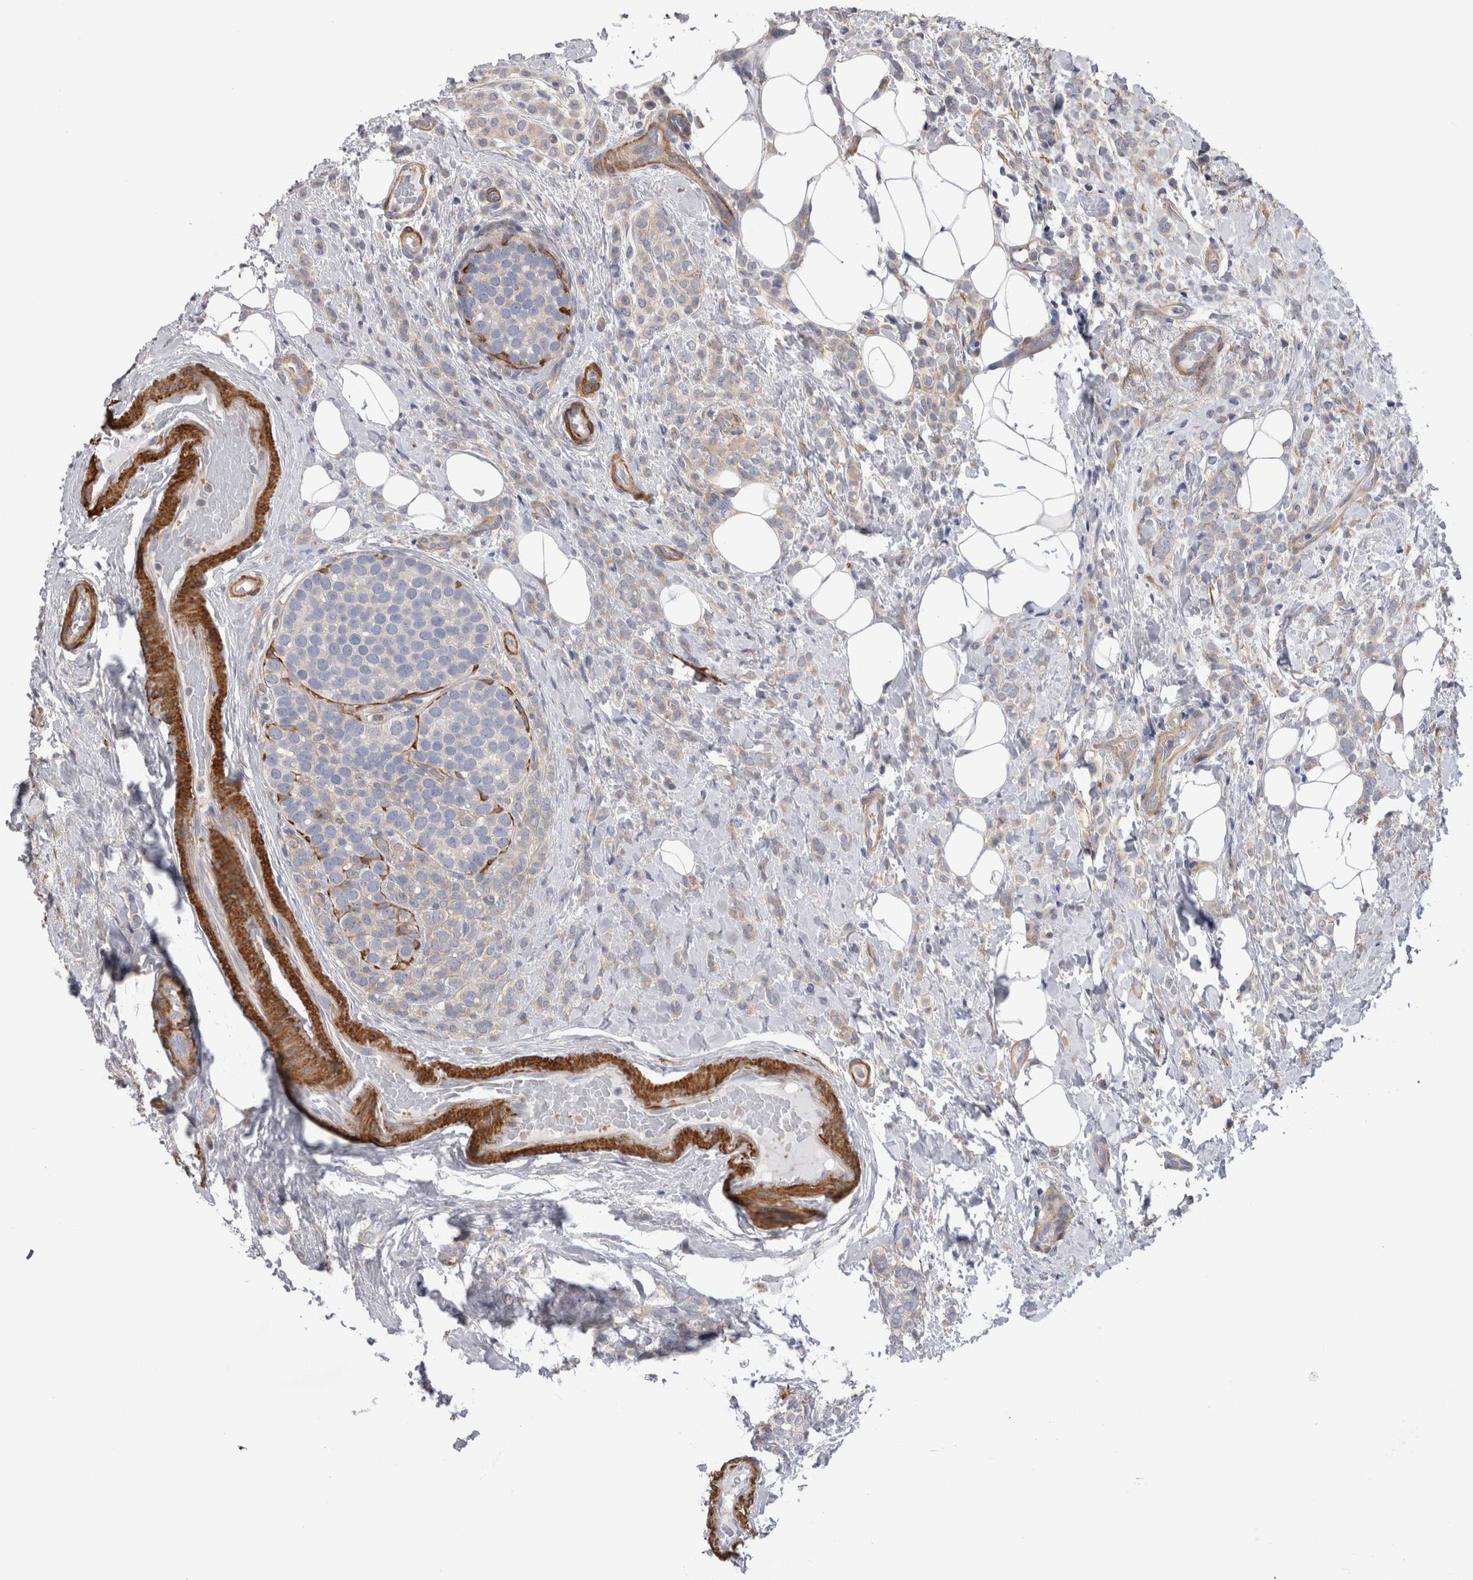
{"staining": {"intensity": "negative", "quantity": "none", "location": "none"}, "tissue": "breast cancer", "cell_type": "Tumor cells", "image_type": "cancer", "snomed": [{"axis": "morphology", "description": "Lobular carcinoma"}, {"axis": "topography", "description": "Breast"}], "caption": "There is no significant staining in tumor cells of breast lobular carcinoma. (DAB immunohistochemistry (IHC), high magnification).", "gene": "EPRS1", "patient": {"sex": "female", "age": 50}}